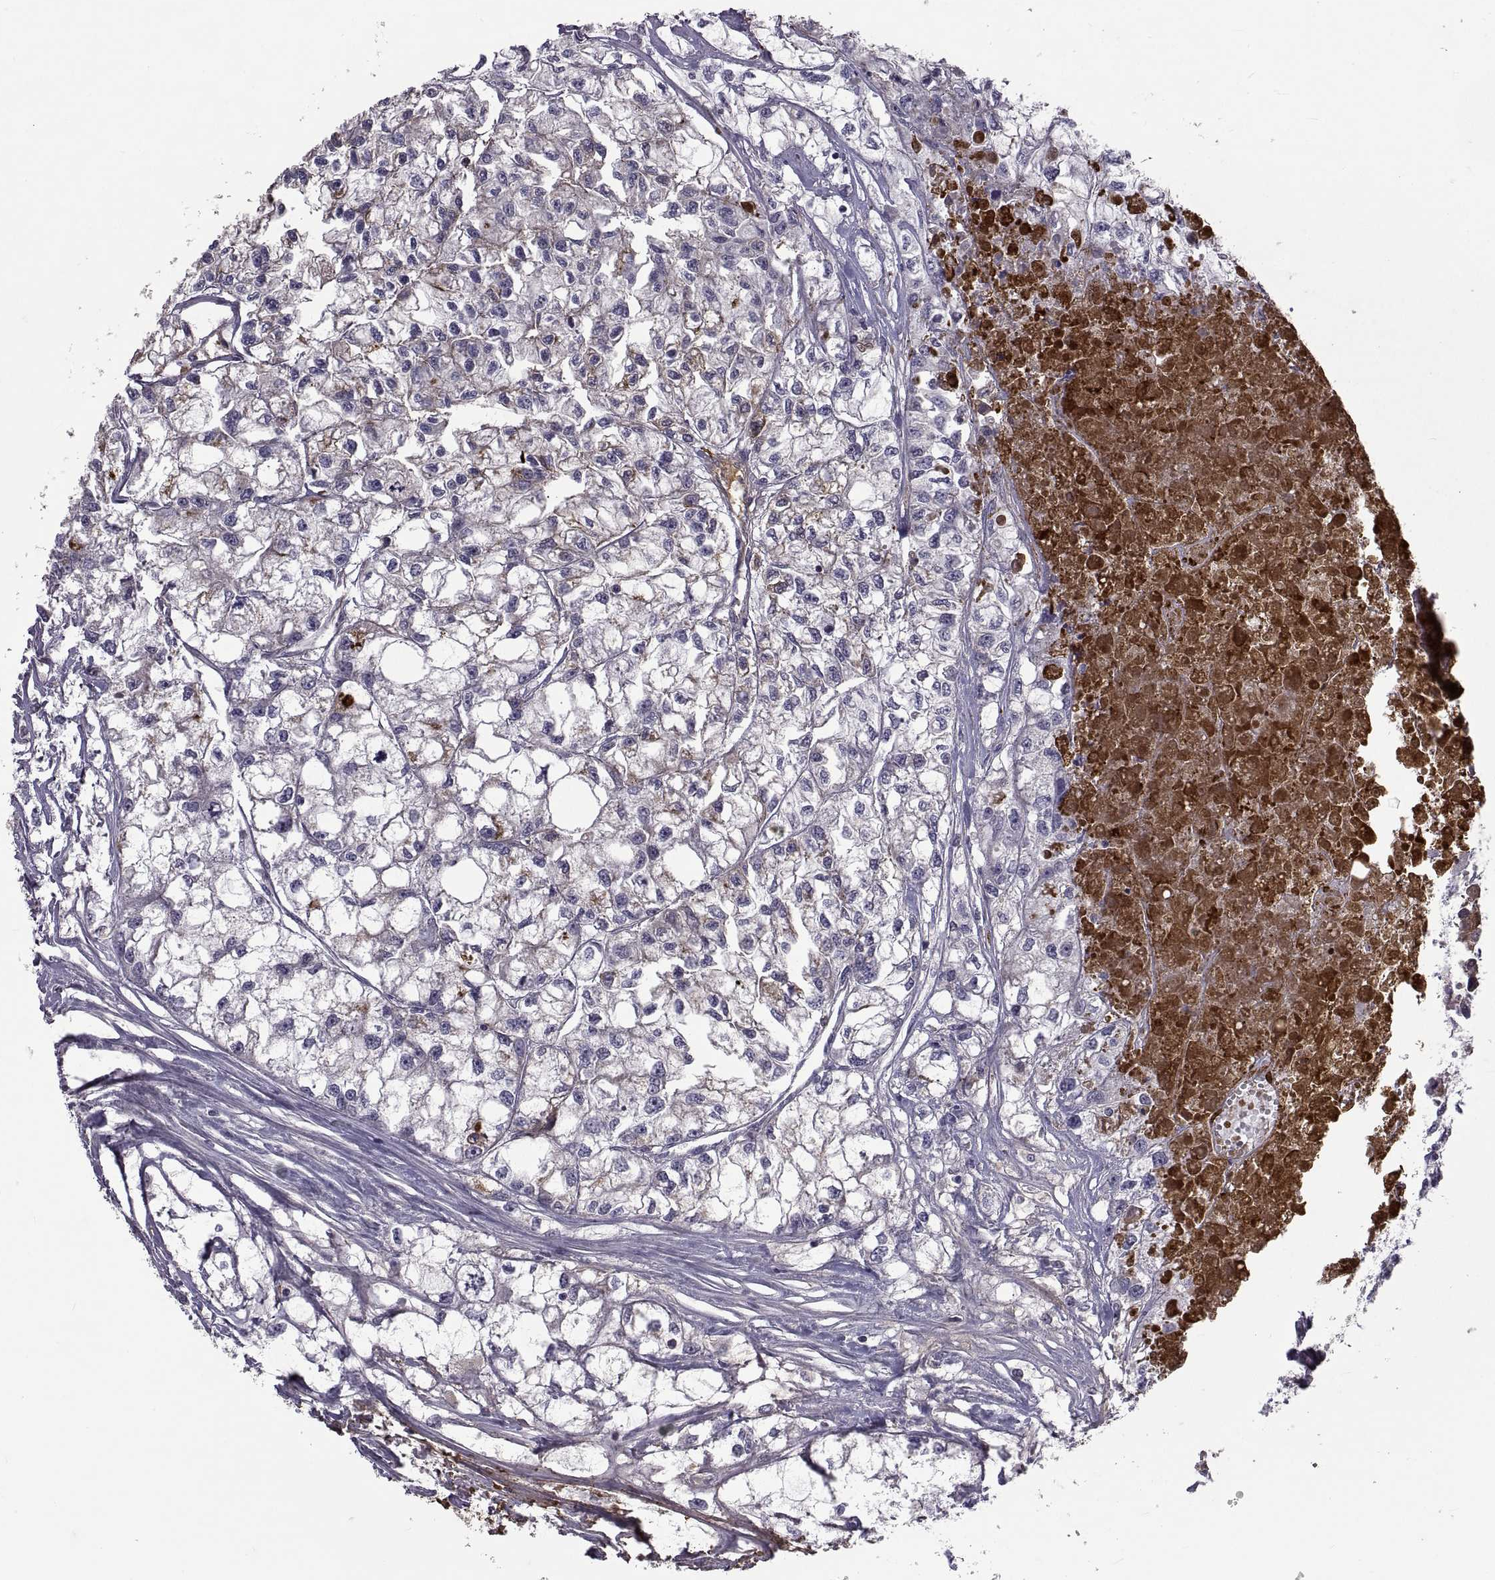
{"staining": {"intensity": "strong", "quantity": "<25%", "location": "cytoplasmic/membranous"}, "tissue": "renal cancer", "cell_type": "Tumor cells", "image_type": "cancer", "snomed": [{"axis": "morphology", "description": "Adenocarcinoma, NOS"}, {"axis": "topography", "description": "Kidney"}], "caption": "Renal cancer (adenocarcinoma) tissue displays strong cytoplasmic/membranous expression in about <25% of tumor cells", "gene": "NPTX2", "patient": {"sex": "male", "age": 56}}